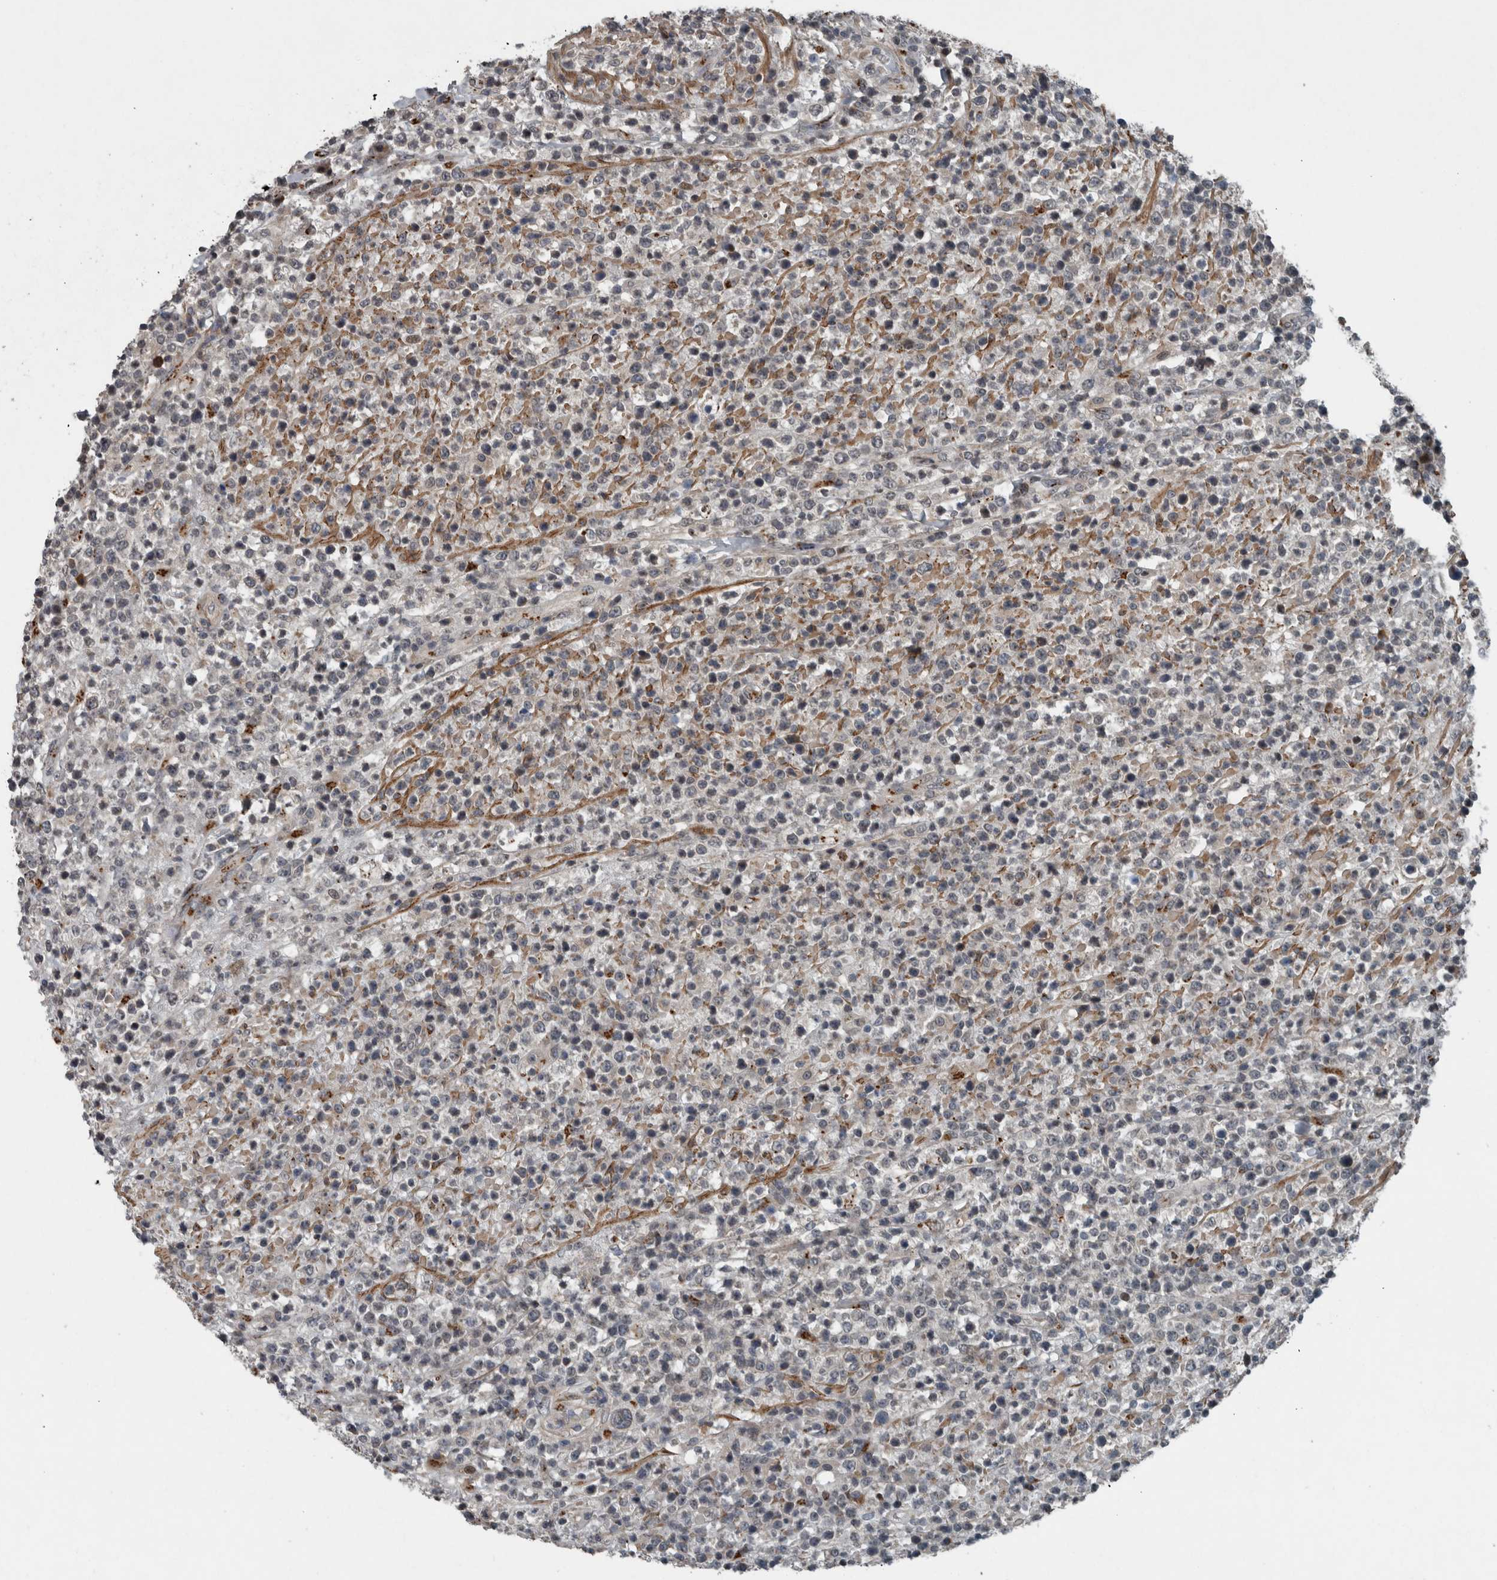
{"staining": {"intensity": "negative", "quantity": "none", "location": "none"}, "tissue": "lymphoma", "cell_type": "Tumor cells", "image_type": "cancer", "snomed": [{"axis": "morphology", "description": "Malignant lymphoma, non-Hodgkin's type, High grade"}, {"axis": "topography", "description": "Colon"}], "caption": "Immunohistochemical staining of lymphoma shows no significant staining in tumor cells. (Stains: DAB immunohistochemistry (IHC) with hematoxylin counter stain, Microscopy: brightfield microscopy at high magnification).", "gene": "ZNF345", "patient": {"sex": "female", "age": 53}}